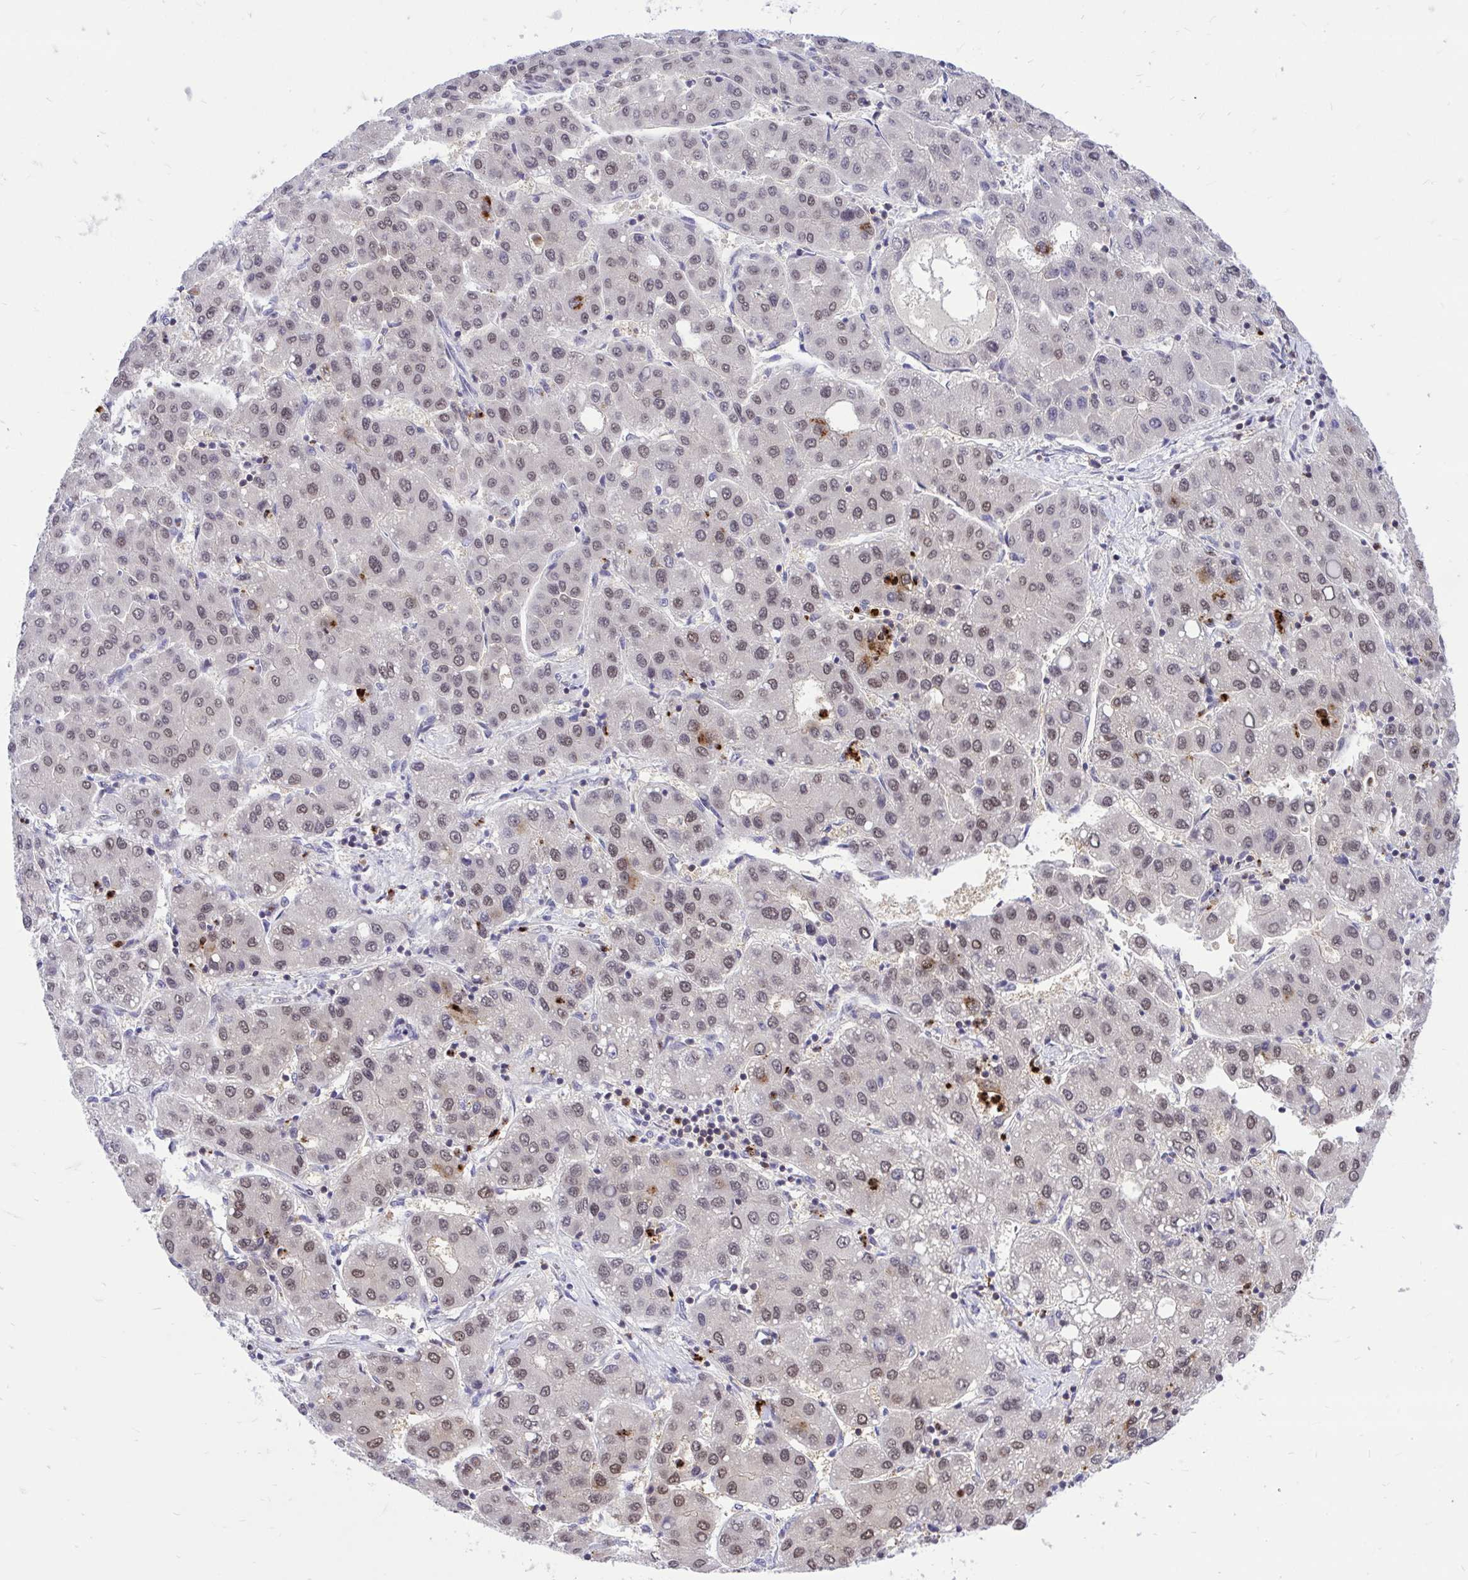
{"staining": {"intensity": "weak", "quantity": "25%-75%", "location": "nuclear"}, "tissue": "liver cancer", "cell_type": "Tumor cells", "image_type": "cancer", "snomed": [{"axis": "morphology", "description": "Carcinoma, Hepatocellular, NOS"}, {"axis": "topography", "description": "Liver"}], "caption": "Immunohistochemistry (IHC) micrograph of neoplastic tissue: liver cancer (hepatocellular carcinoma) stained using immunohistochemistry (IHC) demonstrates low levels of weak protein expression localized specifically in the nuclear of tumor cells, appearing as a nuclear brown color.", "gene": "CXCL8", "patient": {"sex": "male", "age": 65}}